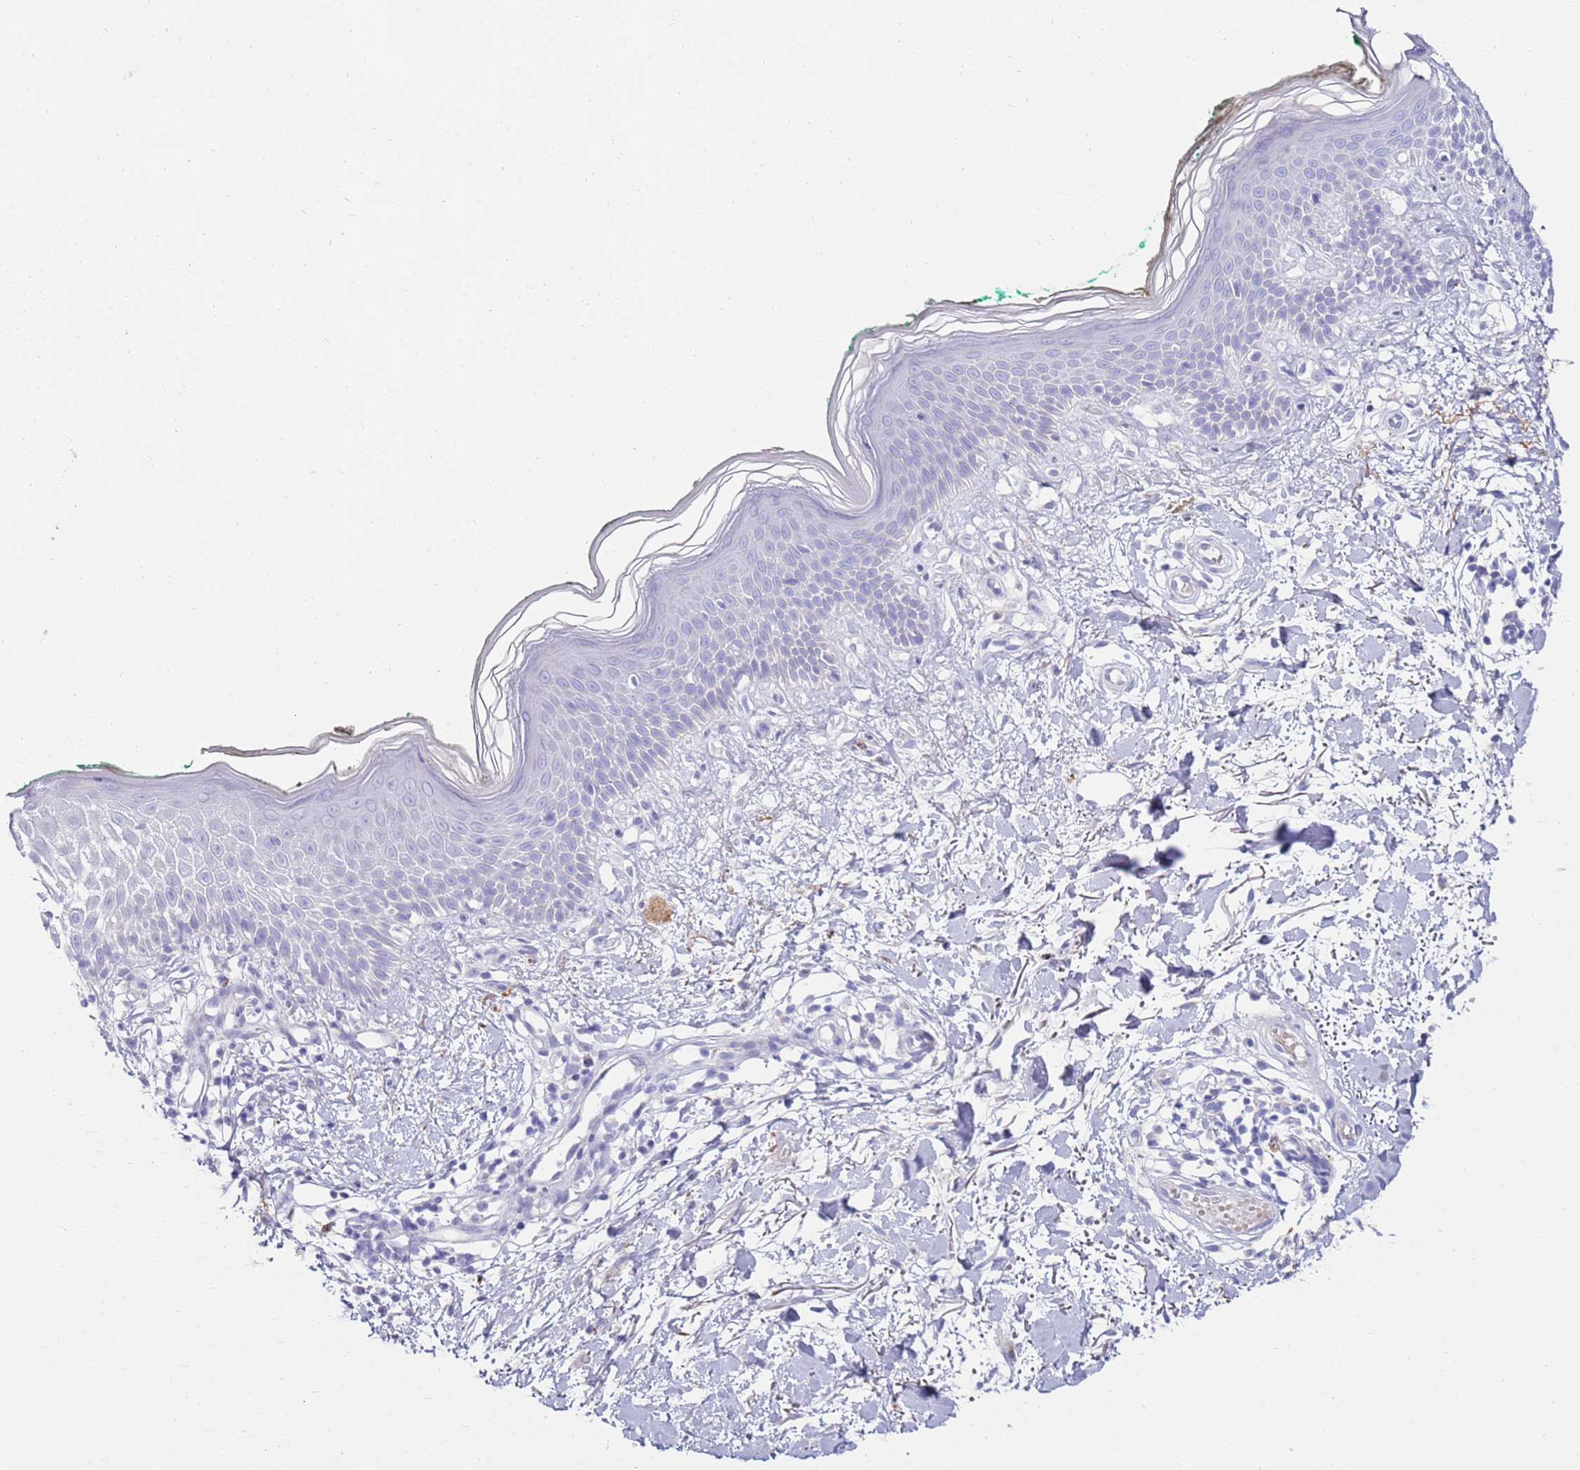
{"staining": {"intensity": "negative", "quantity": "none", "location": "none"}, "tissue": "skin", "cell_type": "Fibroblasts", "image_type": "normal", "snomed": [{"axis": "morphology", "description": "Normal tissue, NOS"}, {"axis": "morphology", "description": "Malignant melanoma, NOS"}, {"axis": "topography", "description": "Skin"}], "caption": "An image of human skin is negative for staining in fibroblasts.", "gene": "EVPLL", "patient": {"sex": "male", "age": 62}}